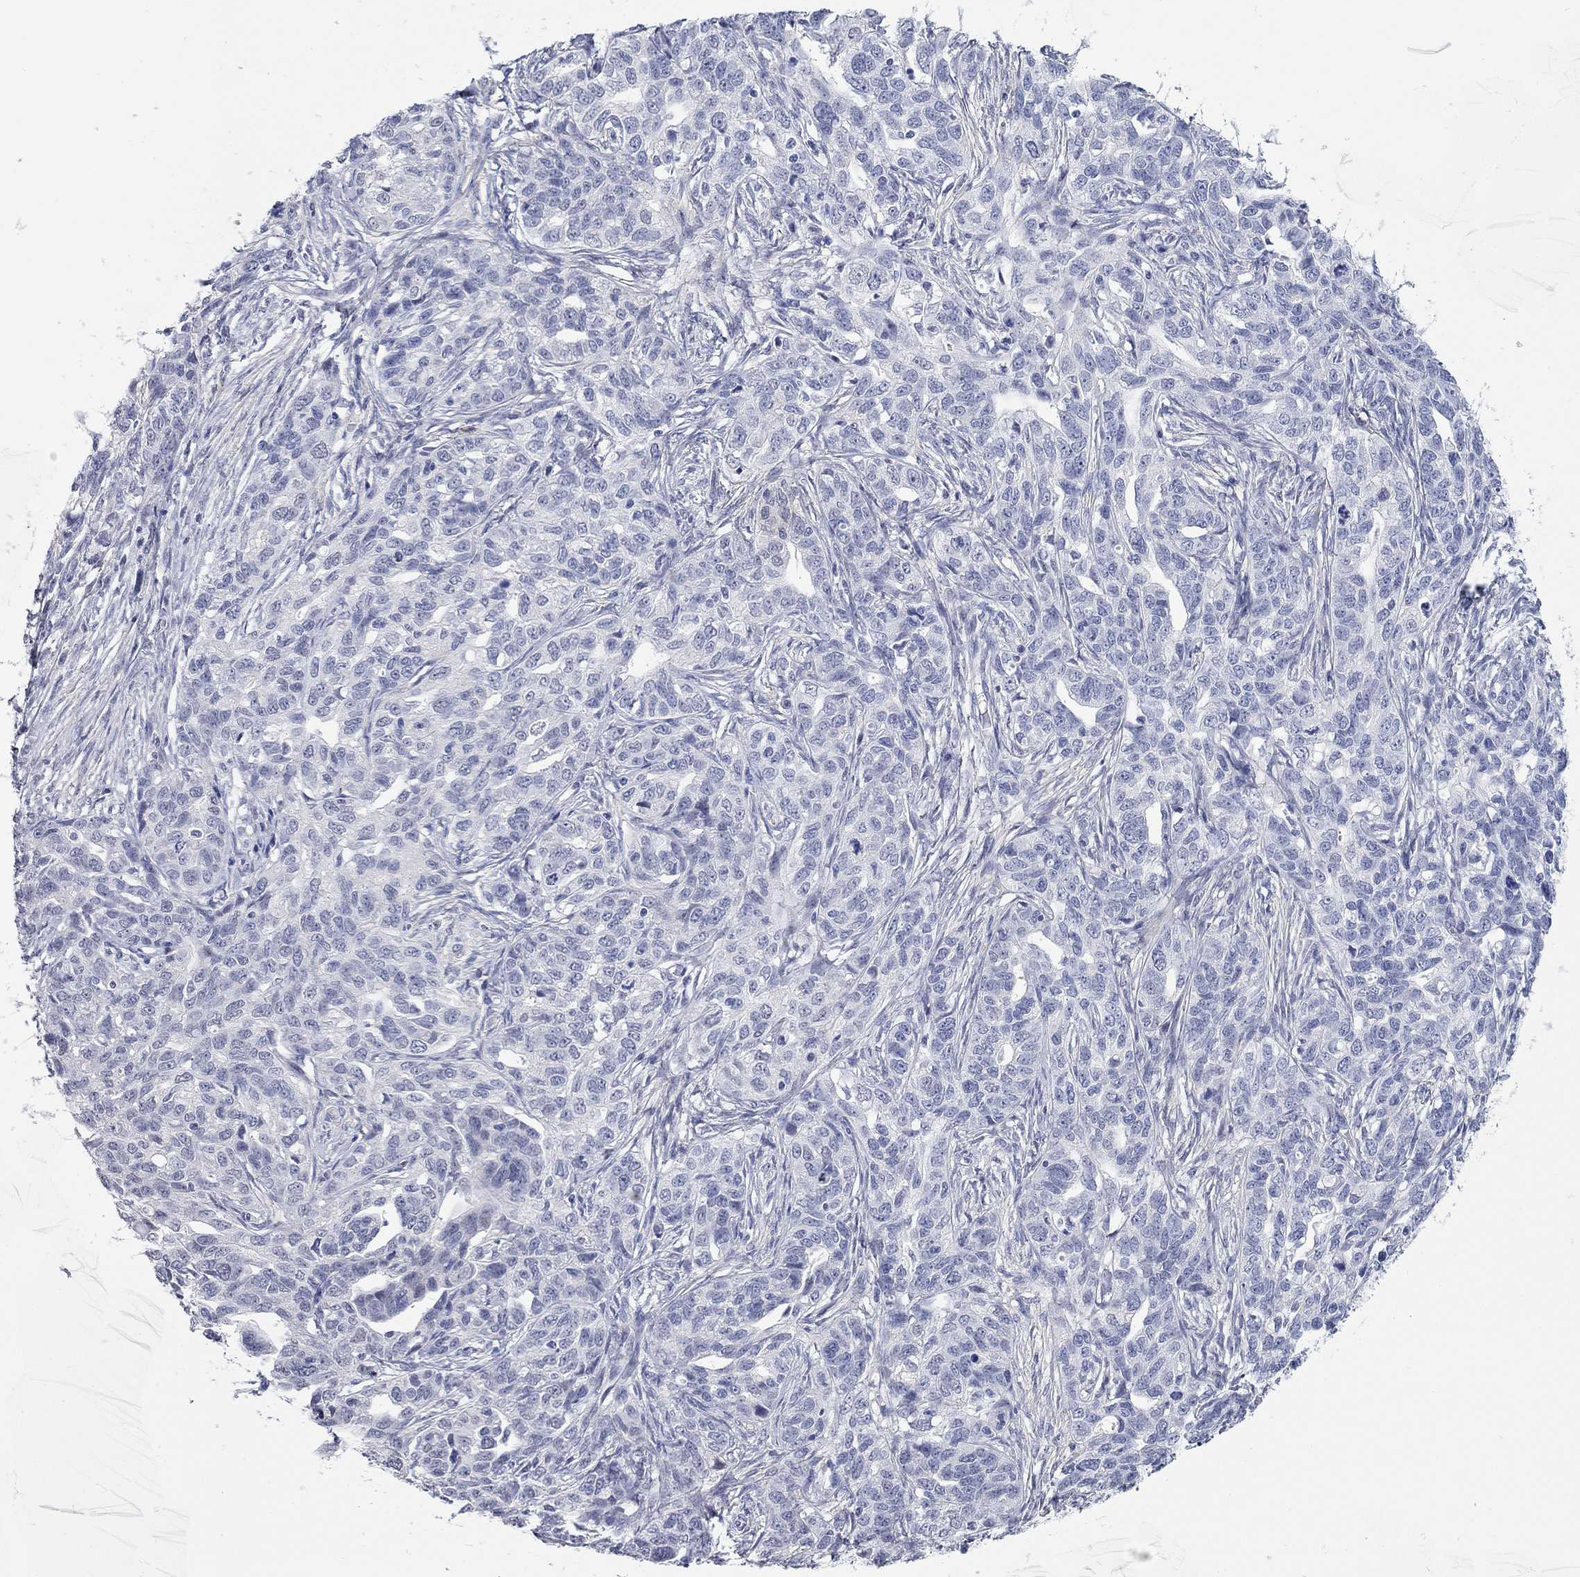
{"staining": {"intensity": "negative", "quantity": "none", "location": "none"}, "tissue": "ovarian cancer", "cell_type": "Tumor cells", "image_type": "cancer", "snomed": [{"axis": "morphology", "description": "Cystadenocarcinoma, serous, NOS"}, {"axis": "topography", "description": "Ovary"}], "caption": "This is a image of immunohistochemistry (IHC) staining of ovarian cancer (serous cystadenocarcinoma), which shows no expression in tumor cells.", "gene": "WASF3", "patient": {"sex": "female", "age": 71}}